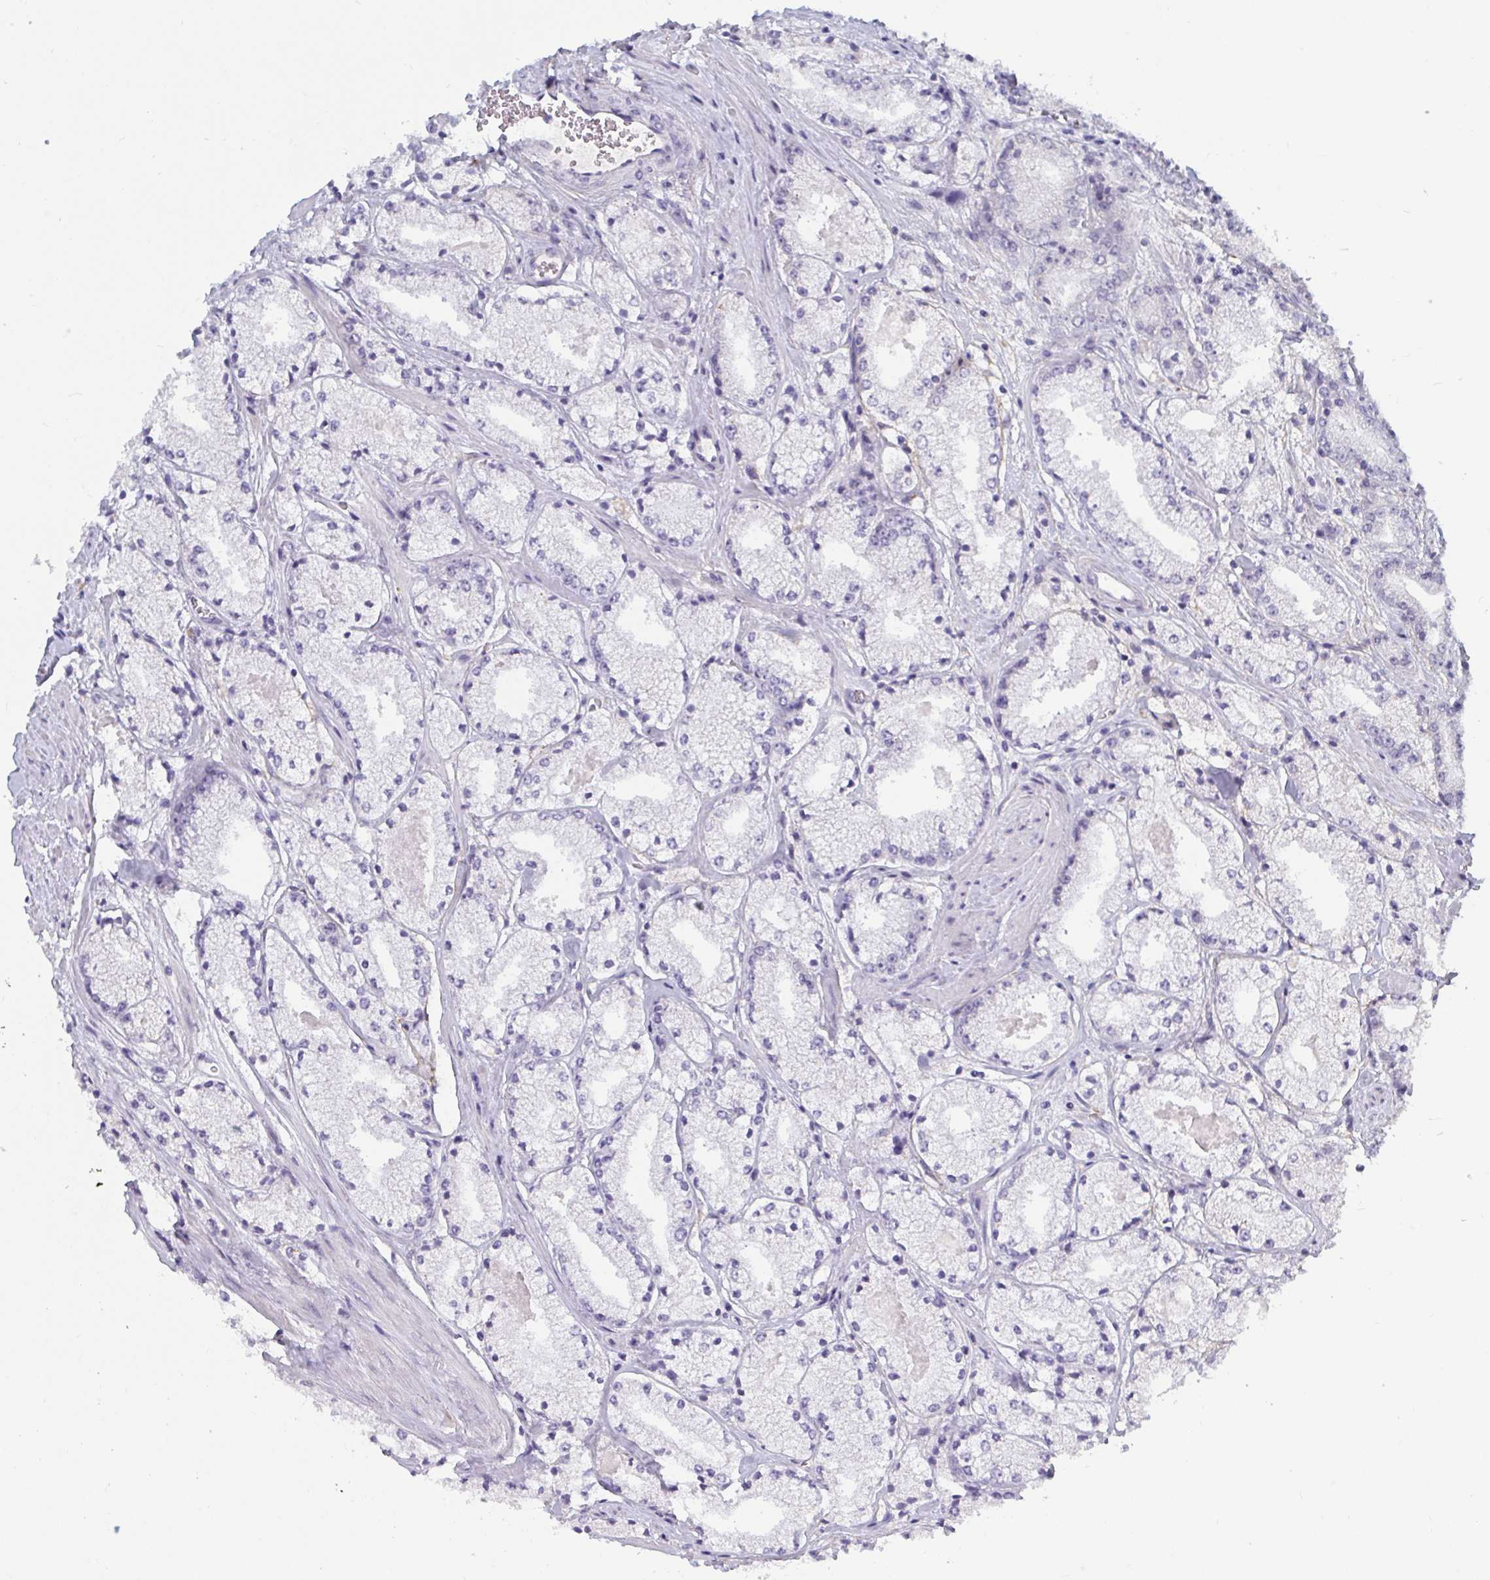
{"staining": {"intensity": "negative", "quantity": "none", "location": "none"}, "tissue": "prostate cancer", "cell_type": "Tumor cells", "image_type": "cancer", "snomed": [{"axis": "morphology", "description": "Adenocarcinoma, High grade"}, {"axis": "topography", "description": "Prostate"}], "caption": "Protein analysis of prostate cancer reveals no significant staining in tumor cells.", "gene": "TCEAL8", "patient": {"sex": "male", "age": 63}}